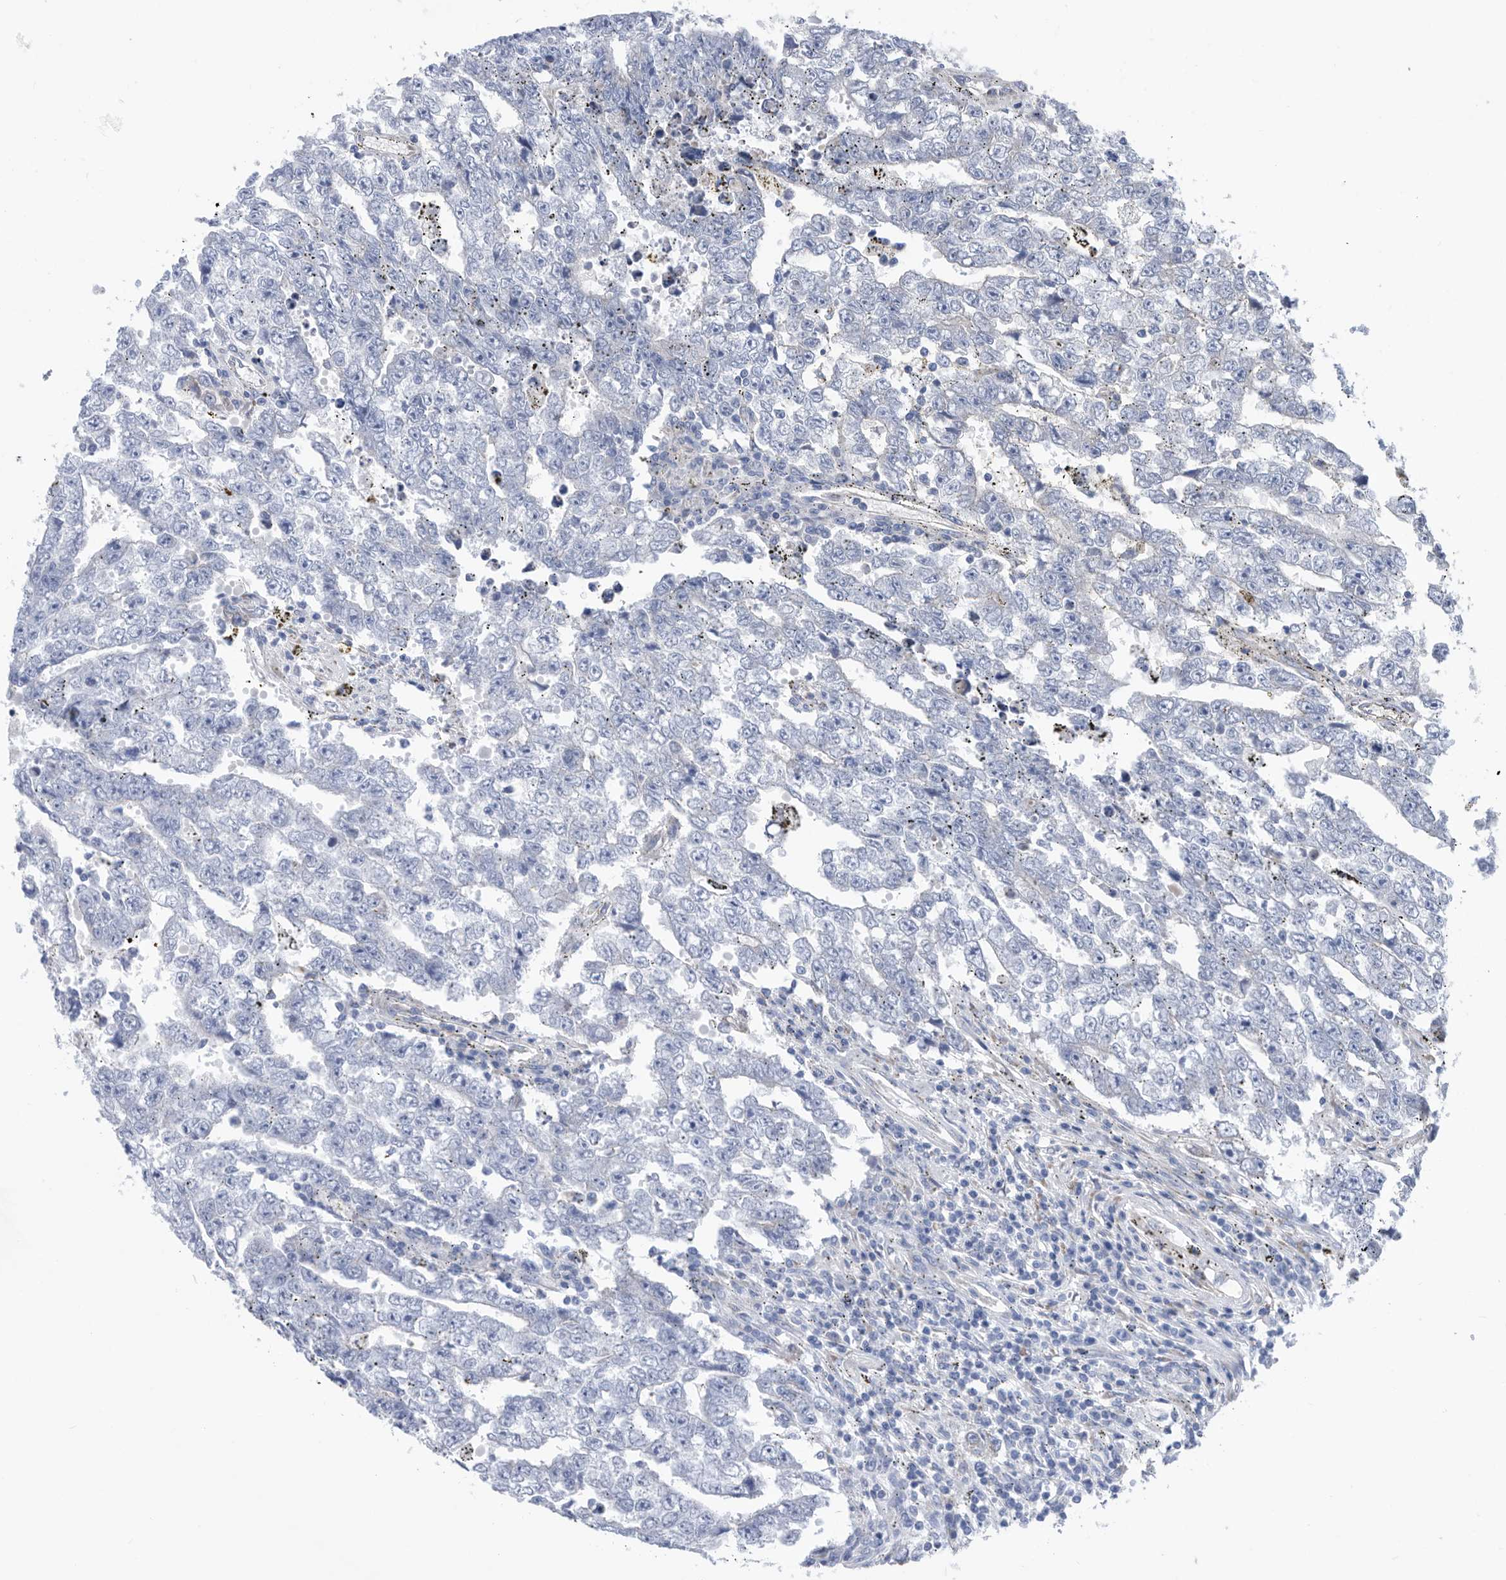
{"staining": {"intensity": "negative", "quantity": "none", "location": "none"}, "tissue": "testis cancer", "cell_type": "Tumor cells", "image_type": "cancer", "snomed": [{"axis": "morphology", "description": "Carcinoma, Embryonal, NOS"}, {"axis": "topography", "description": "Testis"}], "caption": "Immunohistochemical staining of embryonal carcinoma (testis) displays no significant staining in tumor cells. (IHC, brightfield microscopy, high magnification).", "gene": "ATP13A3", "patient": {"sex": "male", "age": 25}}